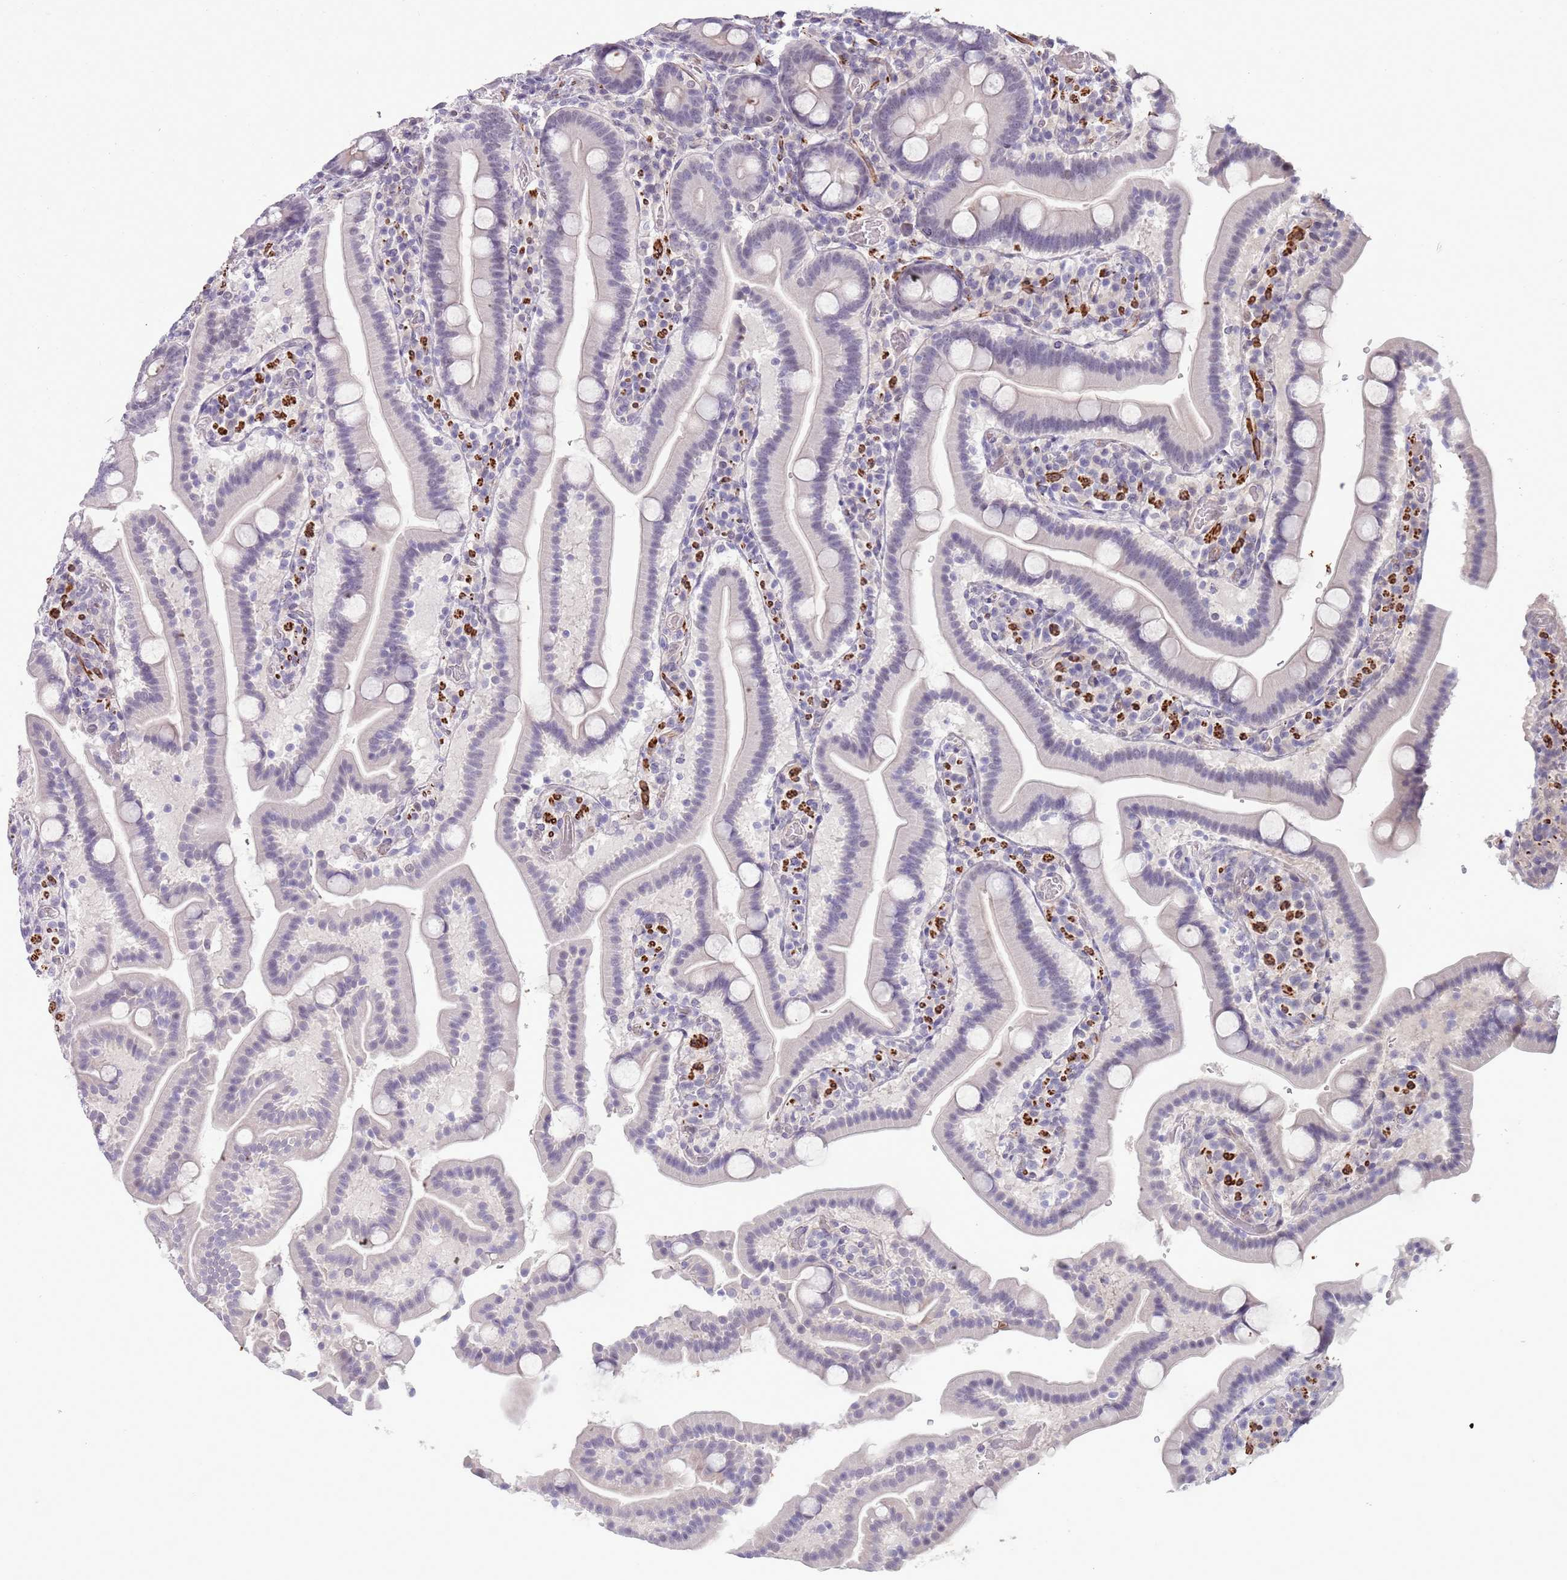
{"staining": {"intensity": "negative", "quantity": "none", "location": "none"}, "tissue": "duodenum", "cell_type": "Glandular cells", "image_type": "normal", "snomed": [{"axis": "morphology", "description": "Normal tissue, NOS"}, {"axis": "topography", "description": "Duodenum"}], "caption": "This is a histopathology image of immunohistochemistry (IHC) staining of unremarkable duodenum, which shows no staining in glandular cells.", "gene": "ENSG00000271254", "patient": {"sex": "male", "age": 55}}